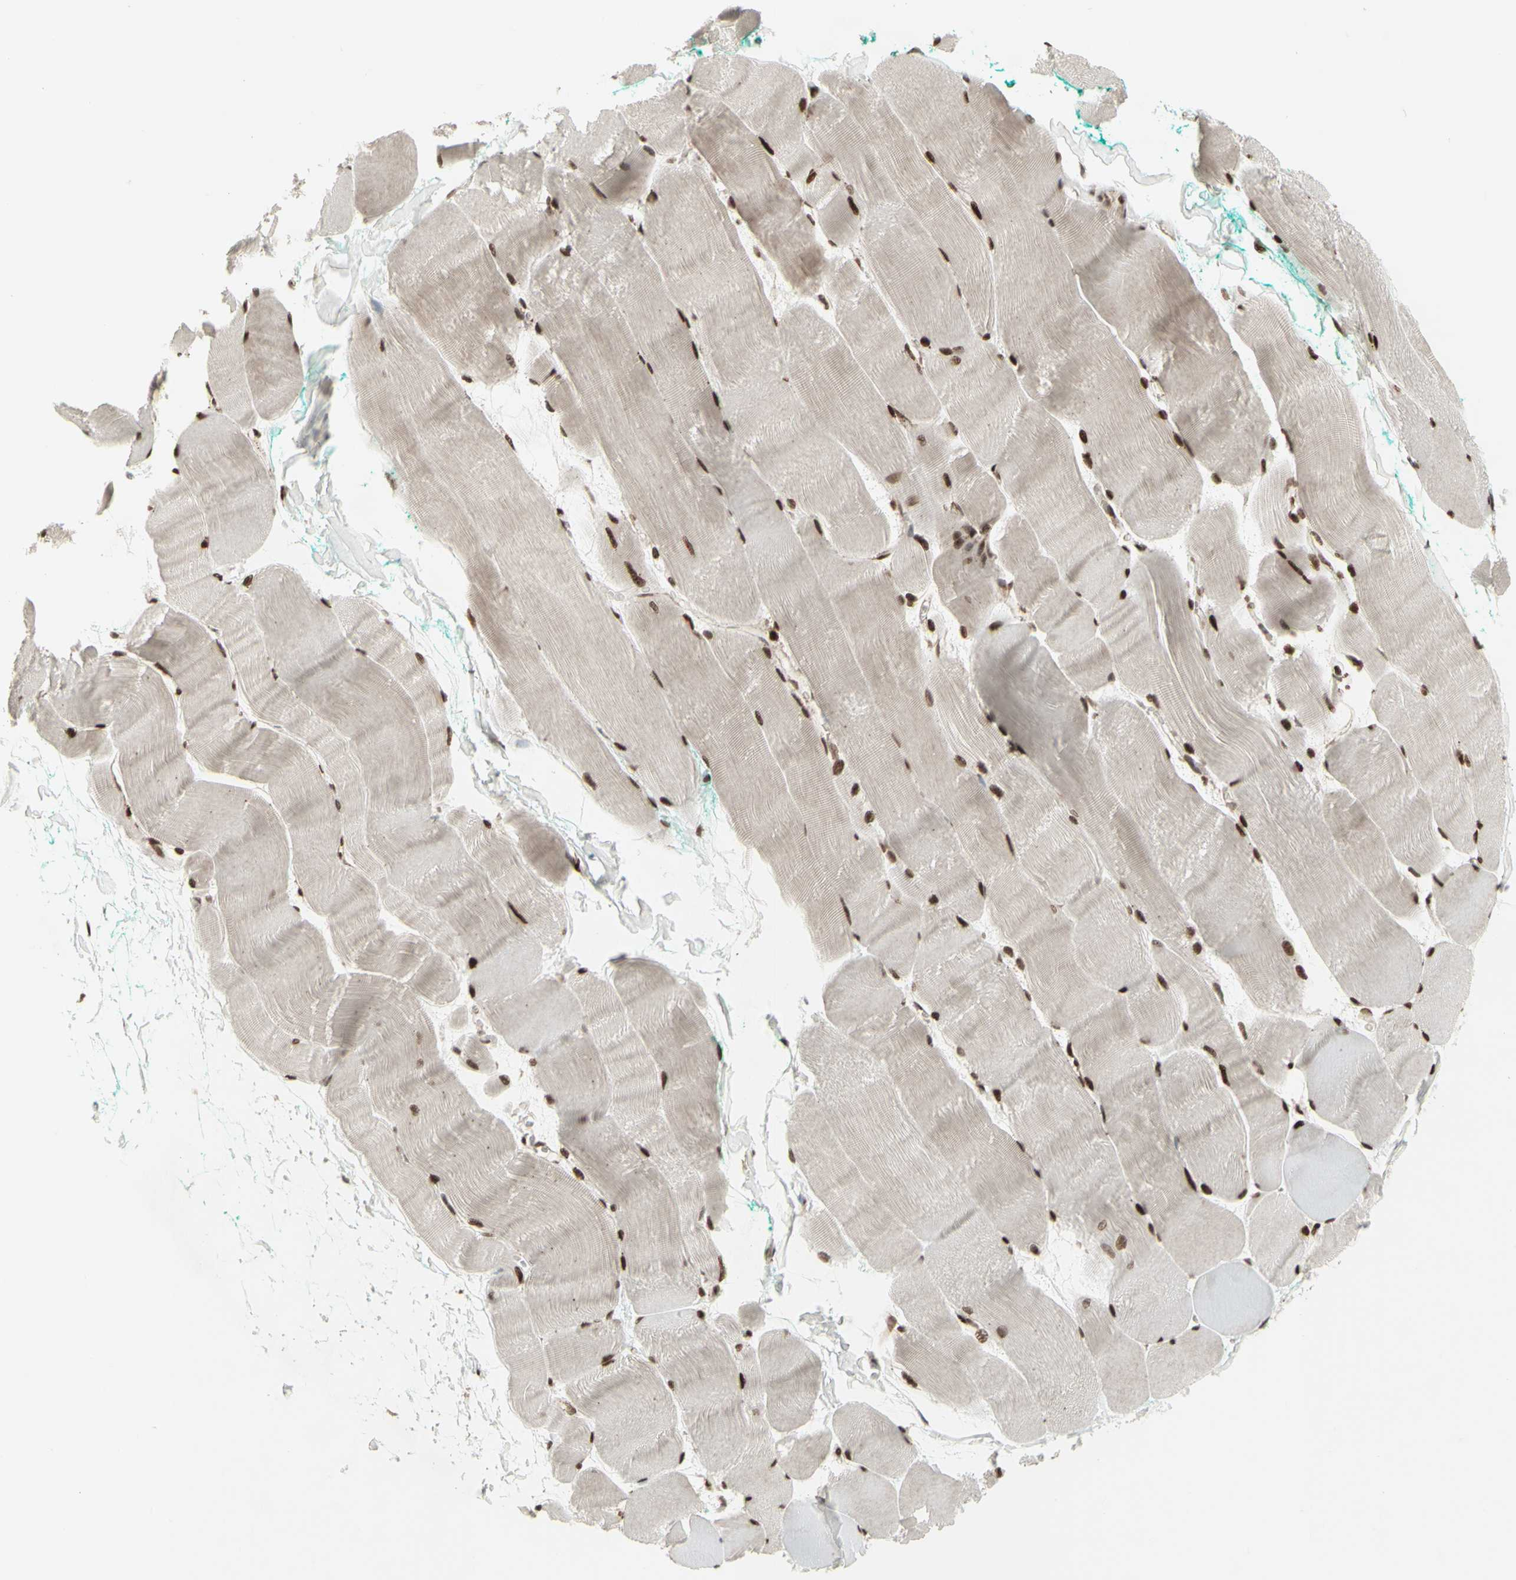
{"staining": {"intensity": "strong", "quantity": ">75%", "location": "cytoplasmic/membranous,nuclear"}, "tissue": "skeletal muscle", "cell_type": "Myocytes", "image_type": "normal", "snomed": [{"axis": "morphology", "description": "Normal tissue, NOS"}, {"axis": "morphology", "description": "Squamous cell carcinoma, NOS"}, {"axis": "topography", "description": "Skeletal muscle"}], "caption": "Immunohistochemistry (IHC) (DAB (3,3'-diaminobenzidine)) staining of benign human skeletal muscle demonstrates strong cytoplasmic/membranous,nuclear protein positivity in about >75% of myocytes.", "gene": "CBX1", "patient": {"sex": "male", "age": 51}}